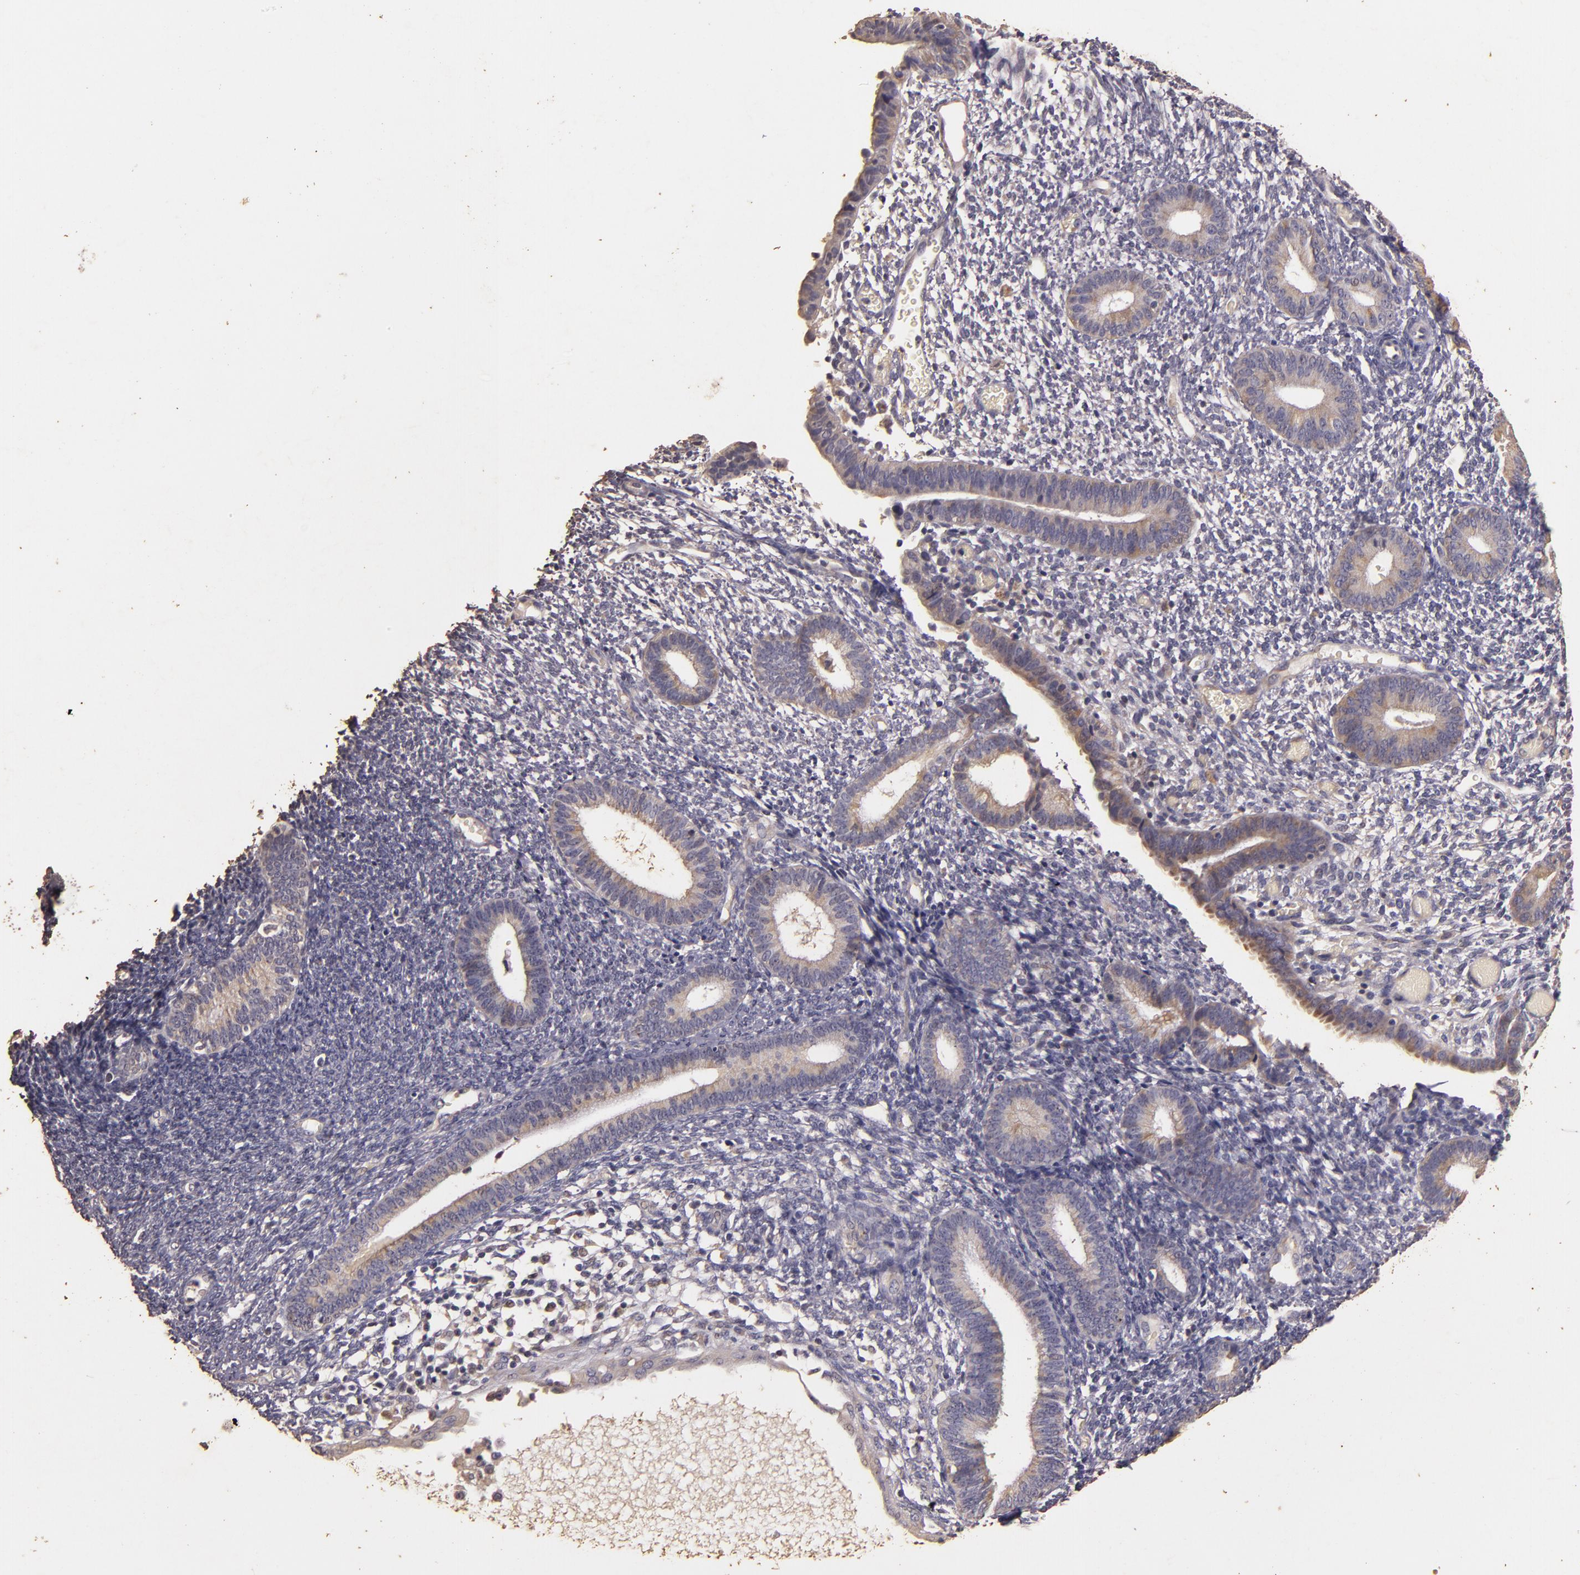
{"staining": {"intensity": "negative", "quantity": "none", "location": "none"}, "tissue": "endometrium", "cell_type": "Cells in endometrial stroma", "image_type": "normal", "snomed": [{"axis": "morphology", "description": "Normal tissue, NOS"}, {"axis": "topography", "description": "Smooth muscle"}, {"axis": "topography", "description": "Endometrium"}], "caption": "The immunohistochemistry (IHC) micrograph has no significant expression in cells in endometrial stroma of endometrium. (DAB (3,3'-diaminobenzidine) immunohistochemistry (IHC) with hematoxylin counter stain).", "gene": "BCL2L13", "patient": {"sex": "female", "age": 57}}